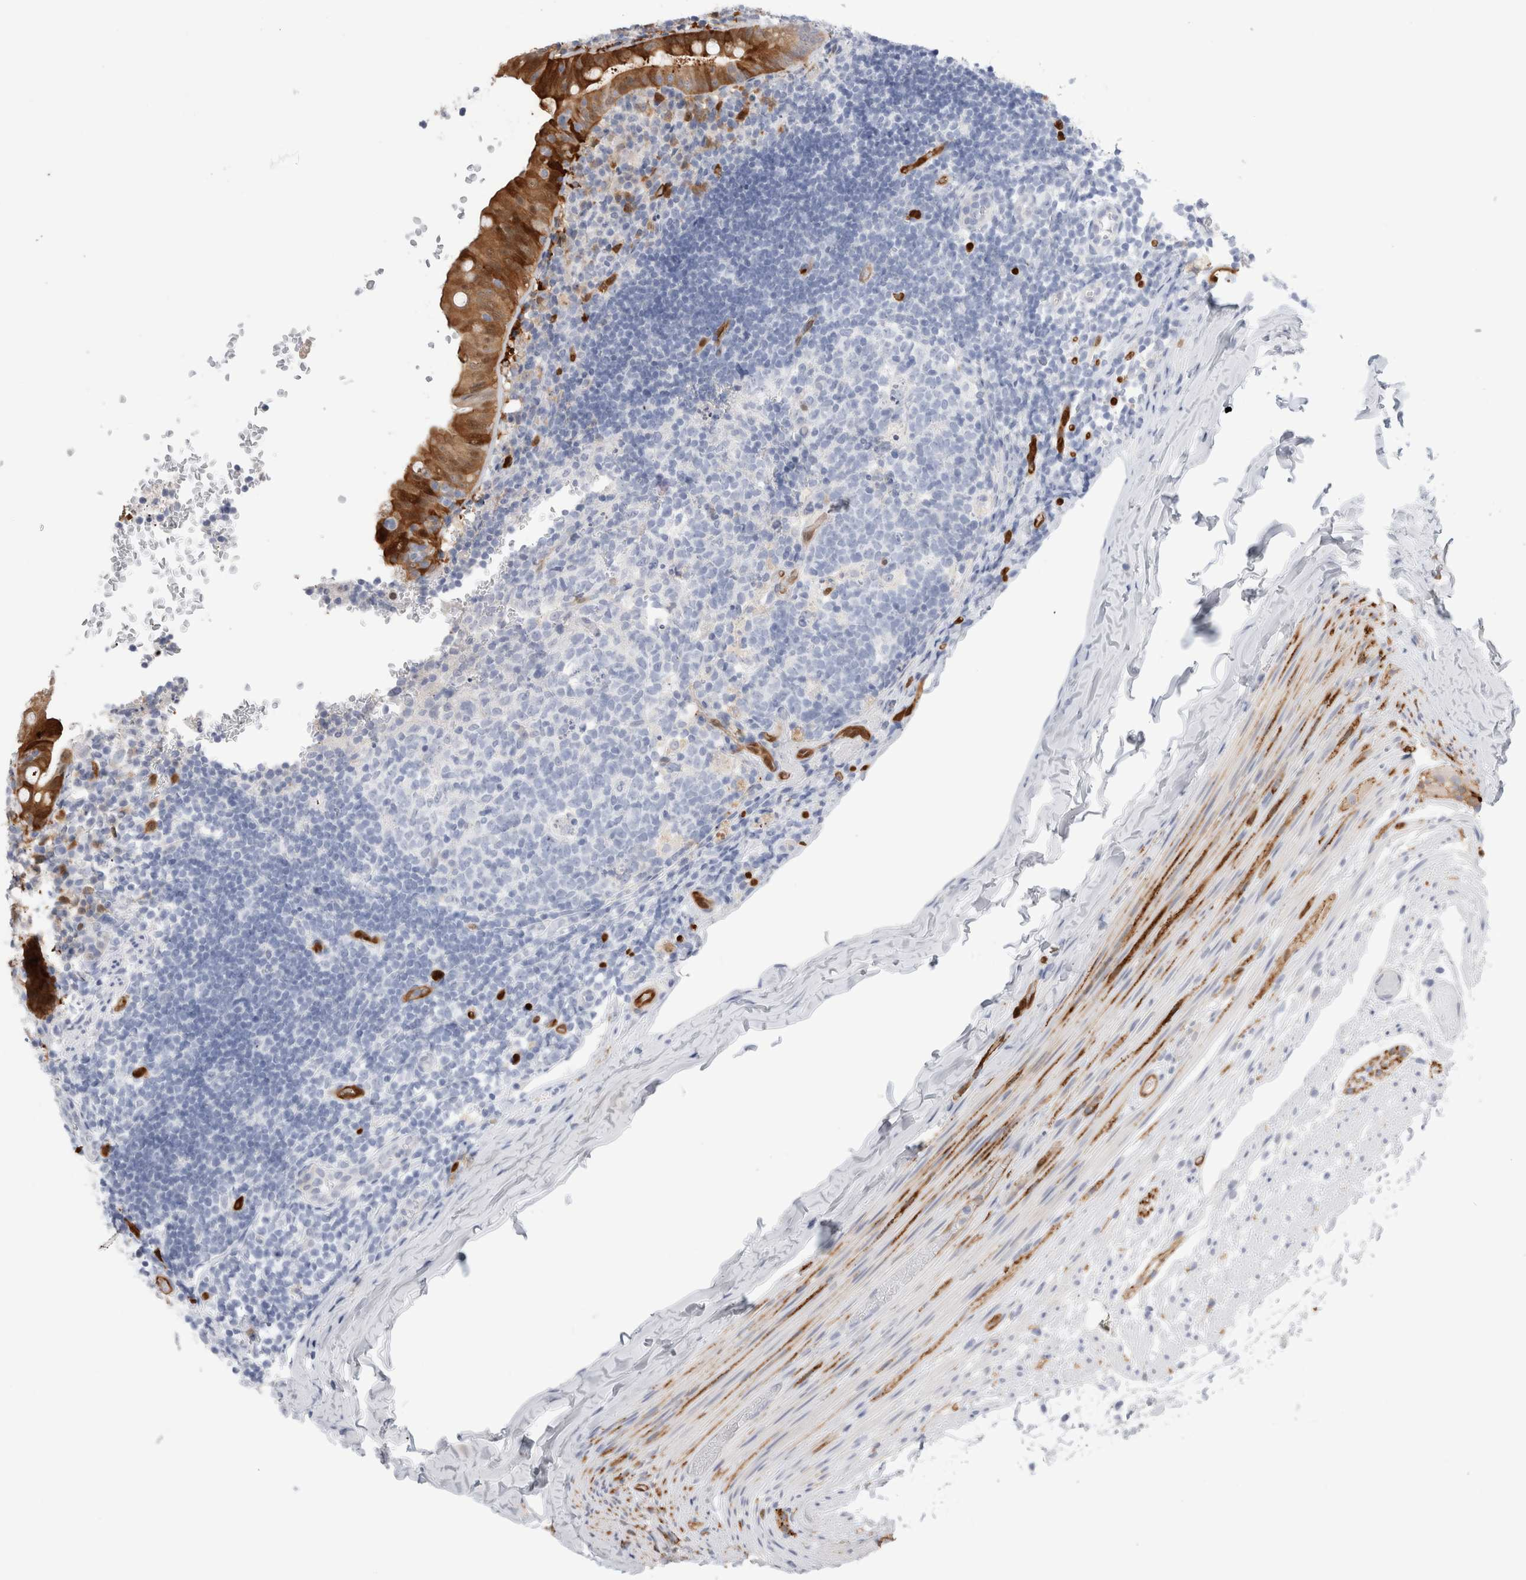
{"staining": {"intensity": "strong", "quantity": ">75%", "location": "cytoplasmic/membranous"}, "tissue": "appendix", "cell_type": "Glandular cells", "image_type": "normal", "snomed": [{"axis": "morphology", "description": "Normal tissue, NOS"}, {"axis": "topography", "description": "Appendix"}], "caption": "A brown stain shows strong cytoplasmic/membranous expression of a protein in glandular cells of unremarkable appendix.", "gene": "NAPEPLD", "patient": {"sex": "male", "age": 8}}